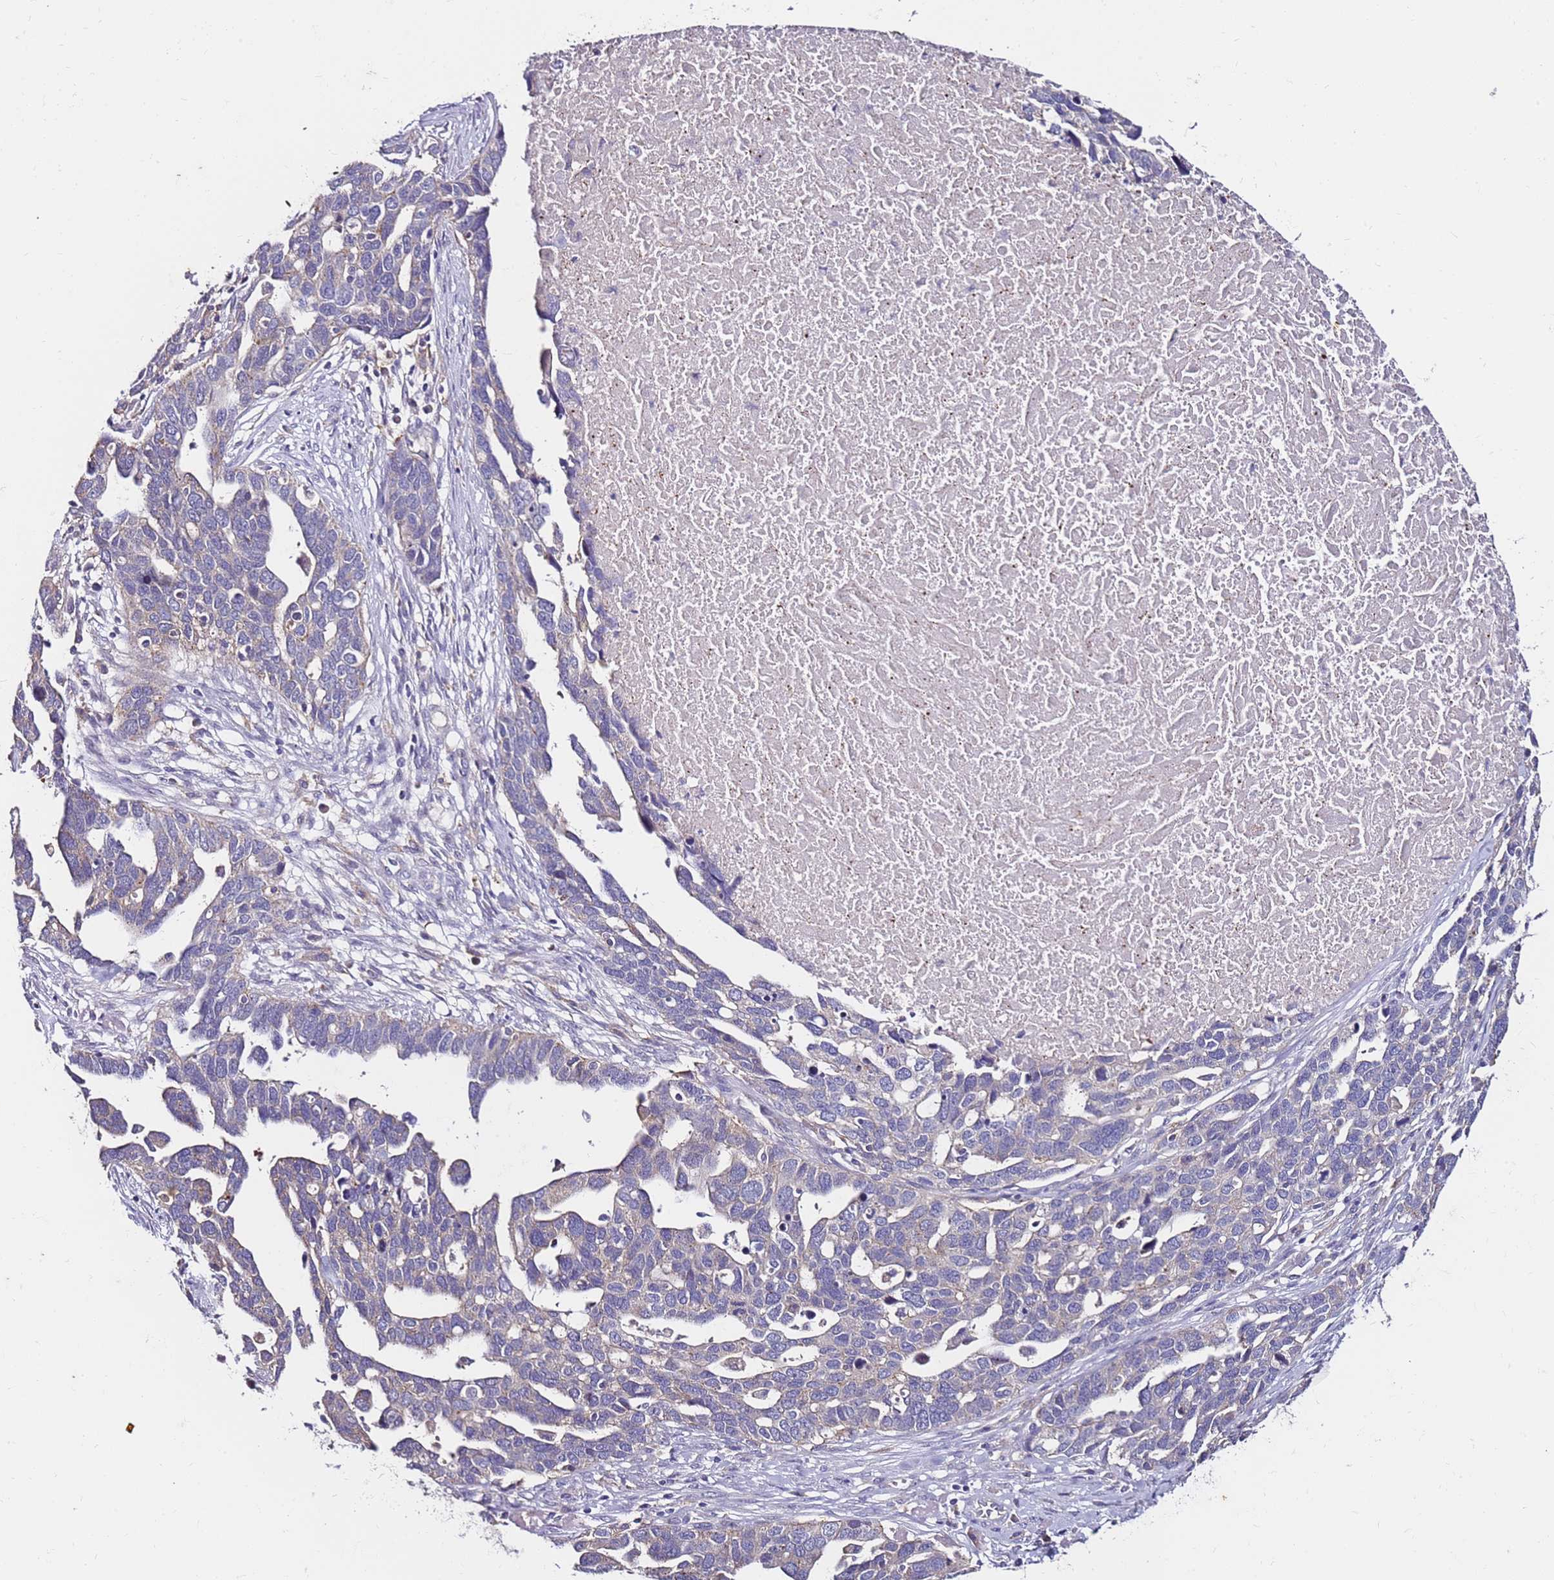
{"staining": {"intensity": "negative", "quantity": "none", "location": "none"}, "tissue": "ovarian cancer", "cell_type": "Tumor cells", "image_type": "cancer", "snomed": [{"axis": "morphology", "description": "Cystadenocarcinoma, serous, NOS"}, {"axis": "topography", "description": "Ovary"}], "caption": "Human ovarian cancer (serous cystadenocarcinoma) stained for a protein using IHC reveals no staining in tumor cells.", "gene": "SRRM5", "patient": {"sex": "female", "age": 54}}